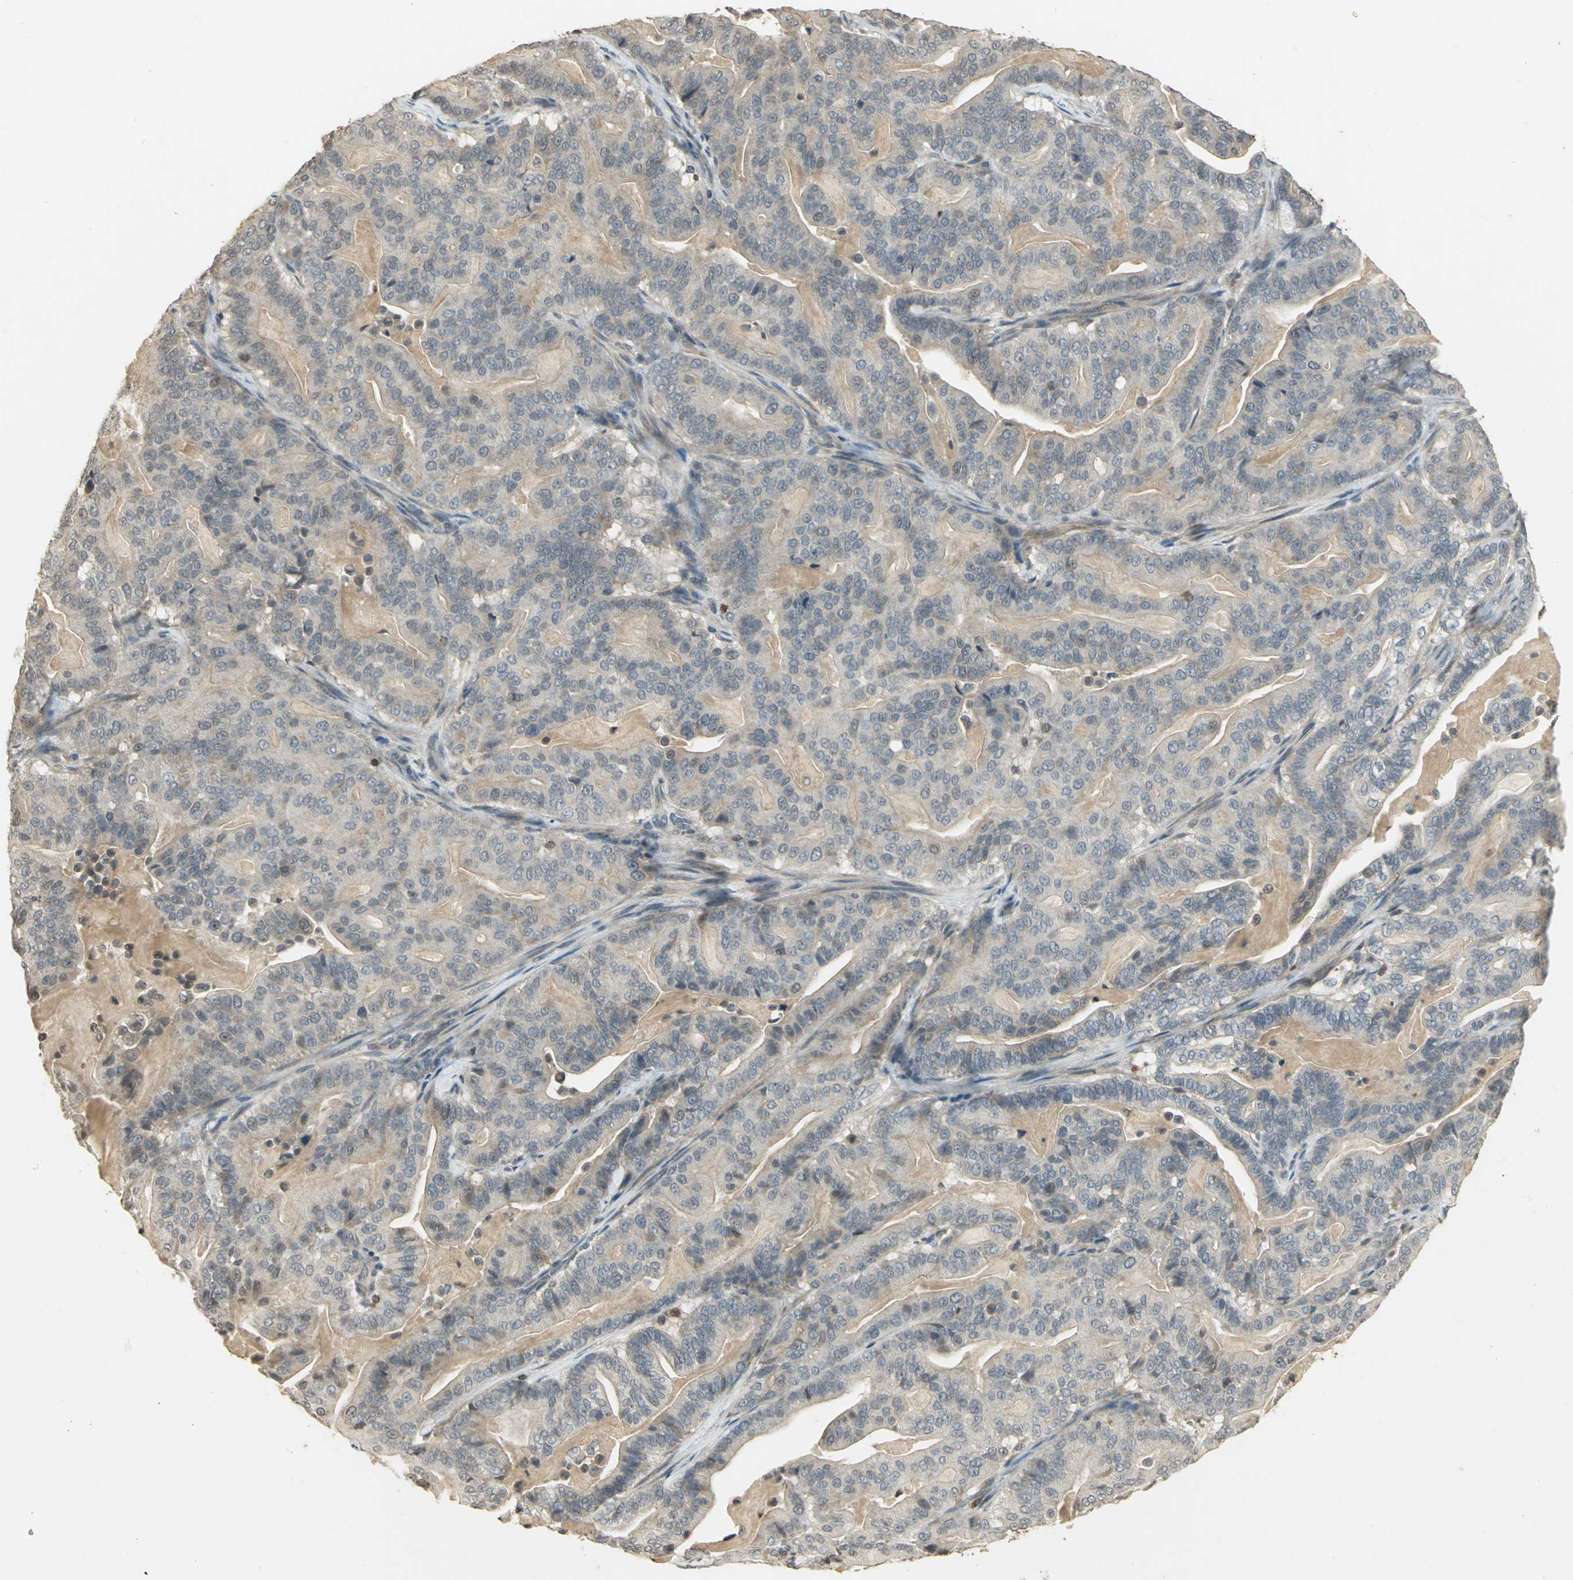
{"staining": {"intensity": "weak", "quantity": "25%-75%", "location": "cytoplasmic/membranous"}, "tissue": "pancreatic cancer", "cell_type": "Tumor cells", "image_type": "cancer", "snomed": [{"axis": "morphology", "description": "Adenocarcinoma, NOS"}, {"axis": "topography", "description": "Pancreas"}], "caption": "Tumor cells exhibit weak cytoplasmic/membranous positivity in about 25%-75% of cells in pancreatic cancer. The staining was performed using DAB (3,3'-diaminobenzidine) to visualize the protein expression in brown, while the nuclei were stained in blue with hematoxylin (Magnification: 20x).", "gene": "IL16", "patient": {"sex": "male", "age": 63}}